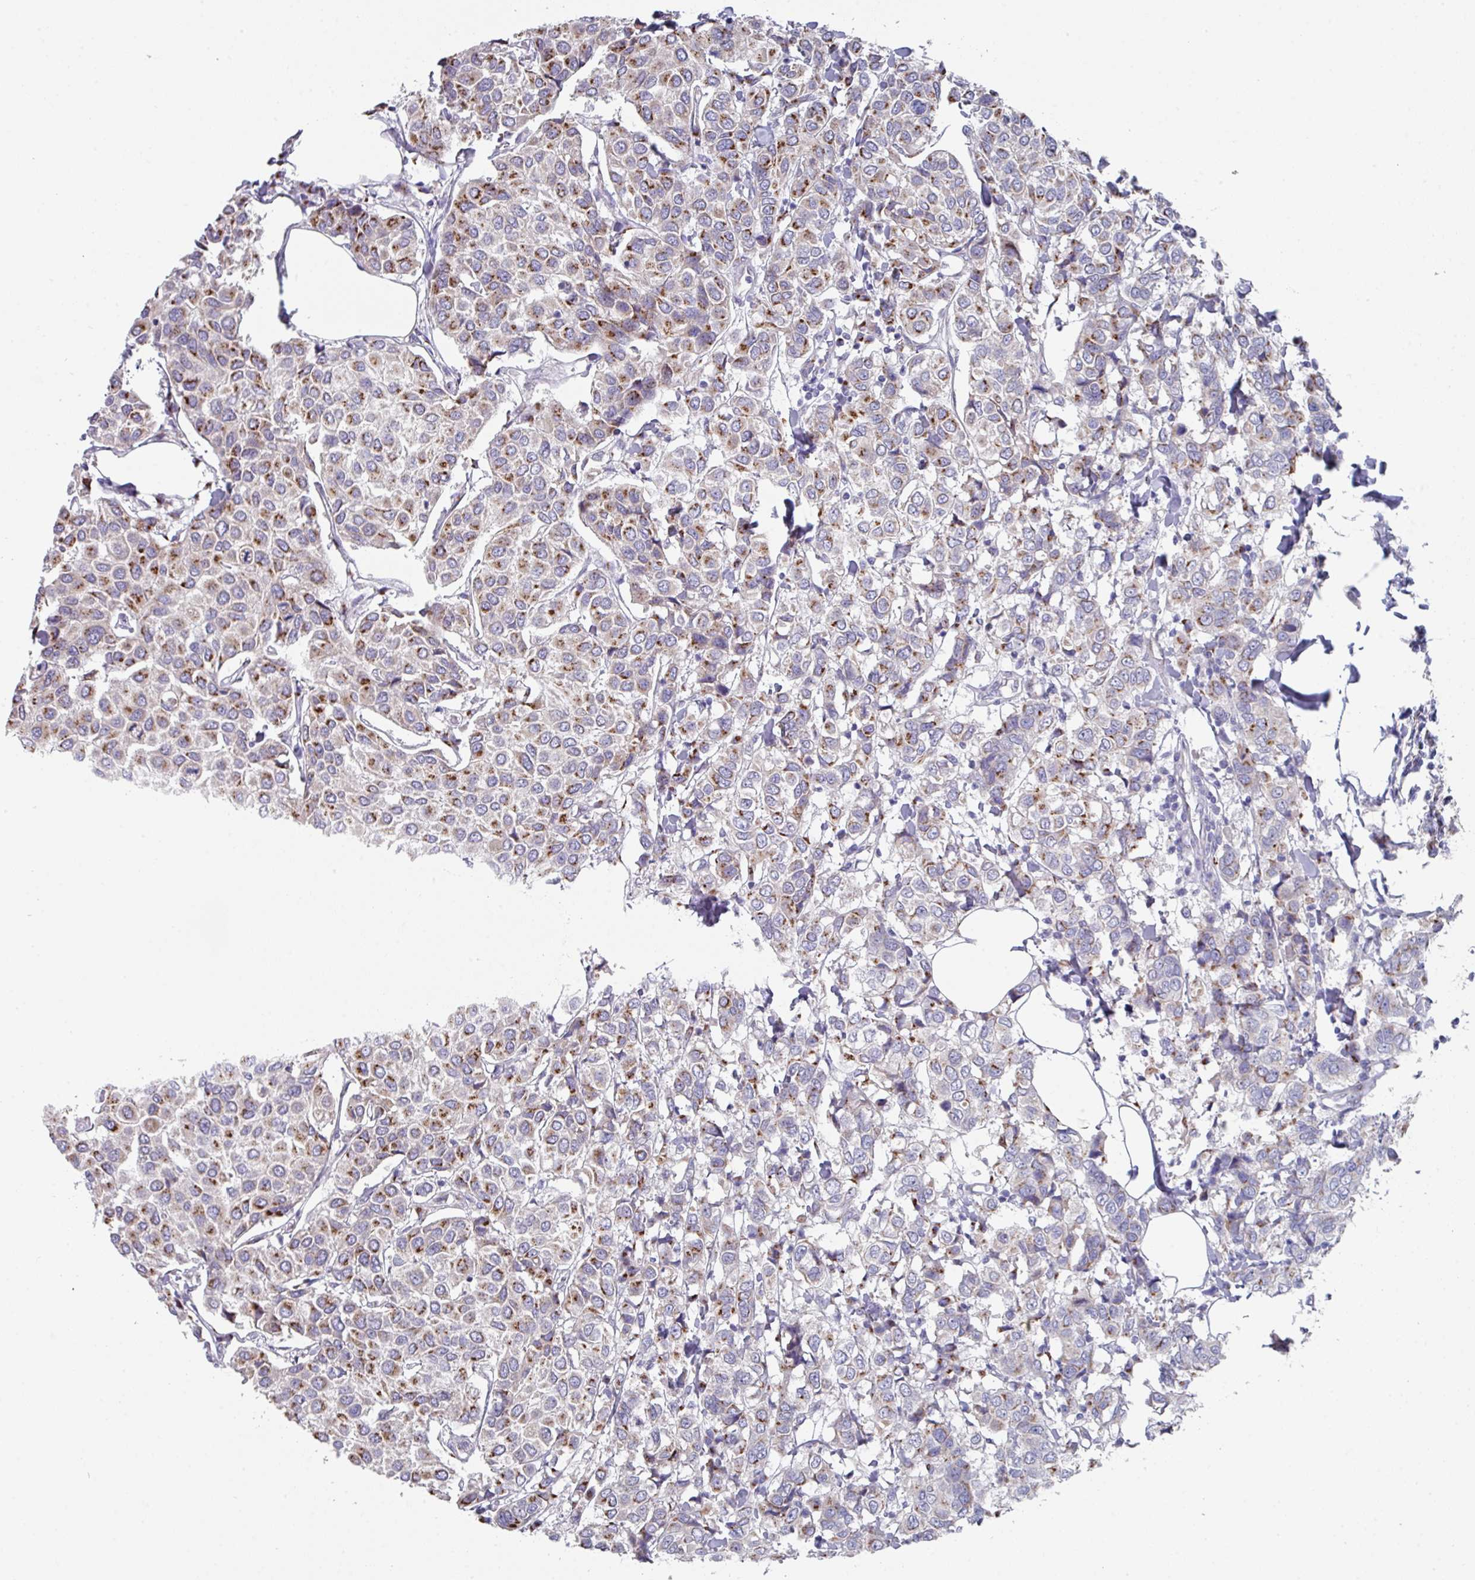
{"staining": {"intensity": "moderate", "quantity": "25%-75%", "location": "cytoplasmic/membranous"}, "tissue": "breast cancer", "cell_type": "Tumor cells", "image_type": "cancer", "snomed": [{"axis": "morphology", "description": "Duct carcinoma"}, {"axis": "topography", "description": "Breast"}], "caption": "A medium amount of moderate cytoplasmic/membranous expression is identified in approximately 25%-75% of tumor cells in breast cancer (infiltrating ductal carcinoma) tissue.", "gene": "VKORC1L1", "patient": {"sex": "female", "age": 55}}